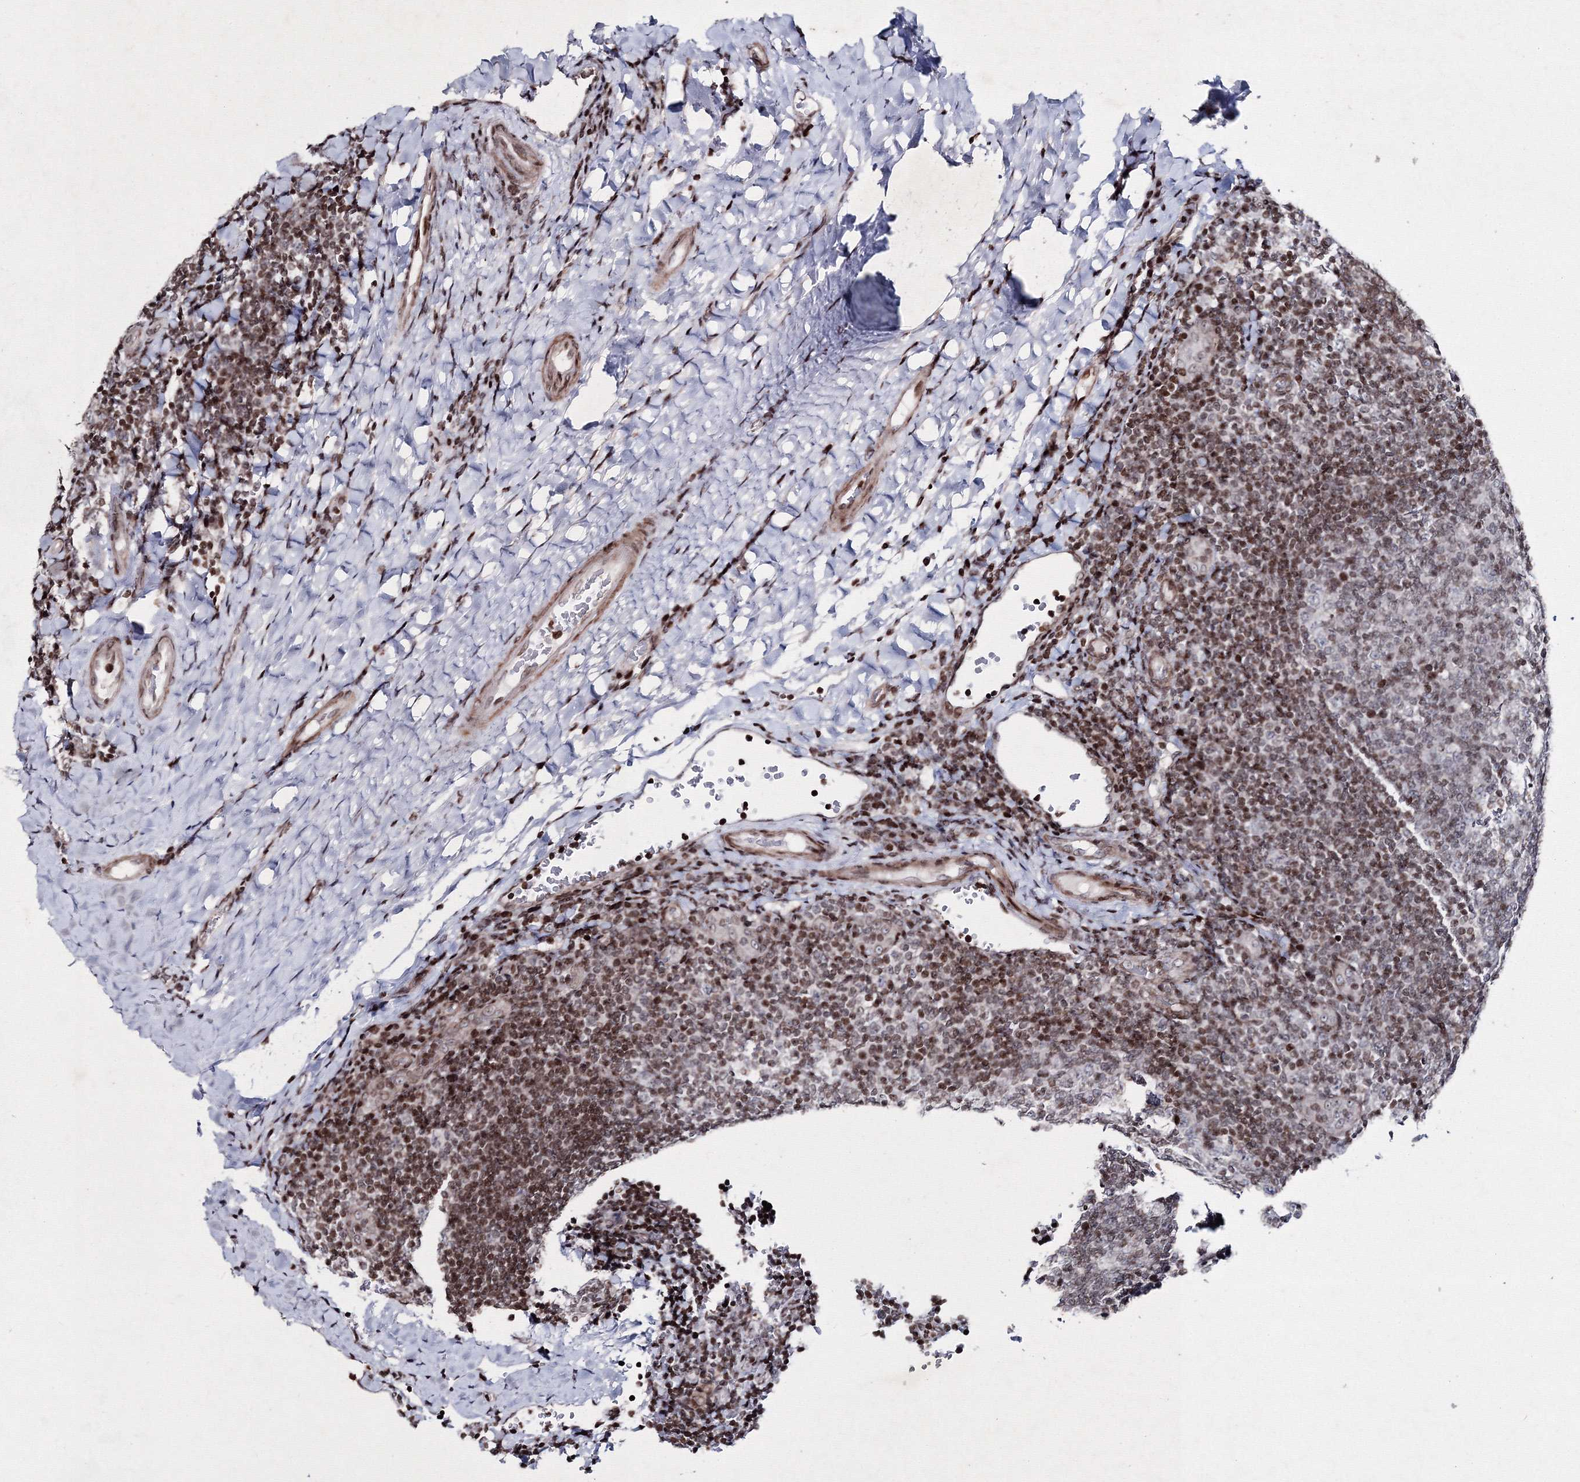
{"staining": {"intensity": "weak", "quantity": "<25%", "location": "nuclear"}, "tissue": "tonsil", "cell_type": "Germinal center cells", "image_type": "normal", "snomed": [{"axis": "morphology", "description": "Normal tissue, NOS"}, {"axis": "topography", "description": "Tonsil"}], "caption": "This is an immunohistochemistry (IHC) image of benign tonsil. There is no positivity in germinal center cells.", "gene": "SMIM29", "patient": {"sex": "male", "age": 17}}